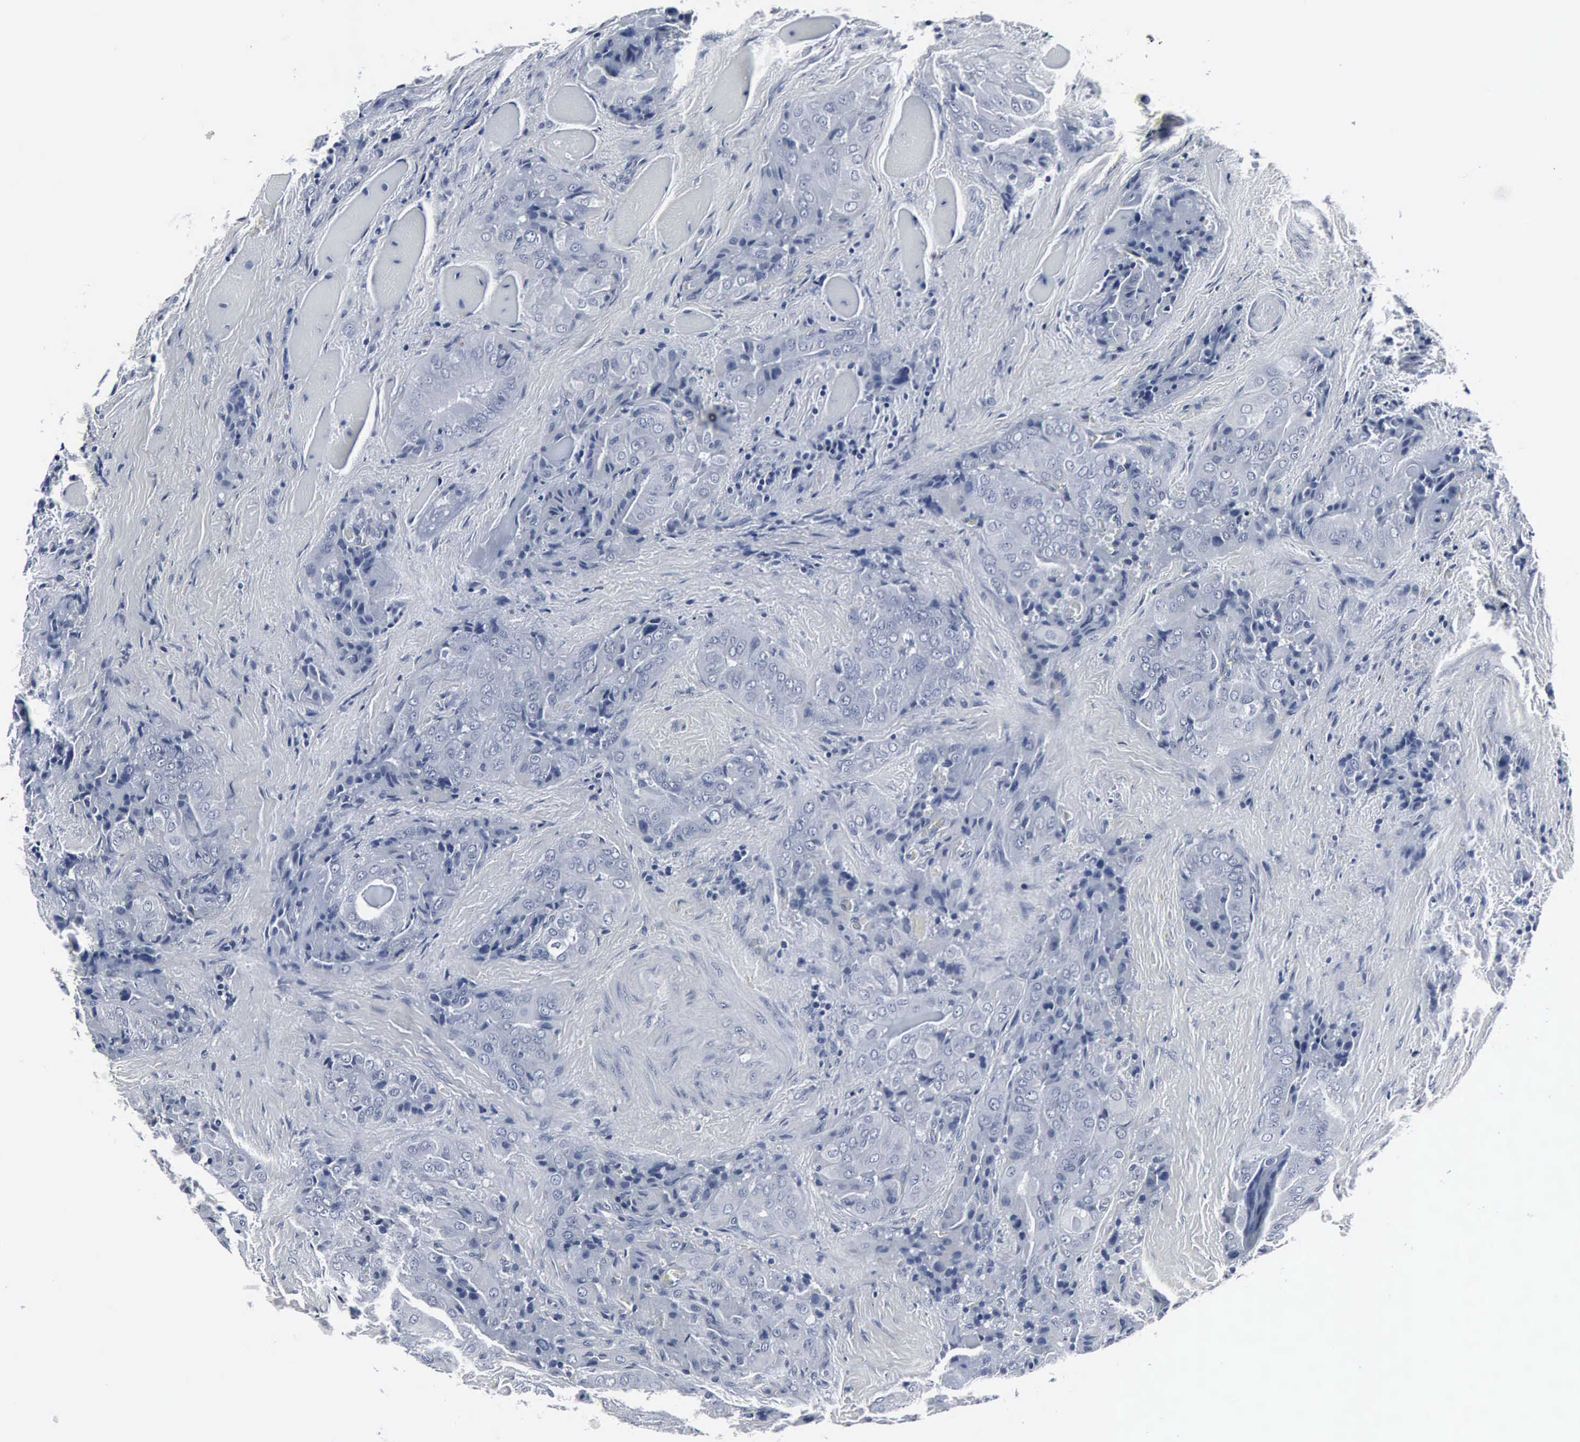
{"staining": {"intensity": "negative", "quantity": "none", "location": "none"}, "tissue": "thyroid cancer", "cell_type": "Tumor cells", "image_type": "cancer", "snomed": [{"axis": "morphology", "description": "Papillary adenocarcinoma, NOS"}, {"axis": "topography", "description": "Thyroid gland"}], "caption": "Tumor cells show no significant staining in thyroid papillary adenocarcinoma.", "gene": "SNAP25", "patient": {"sex": "female", "age": 71}}